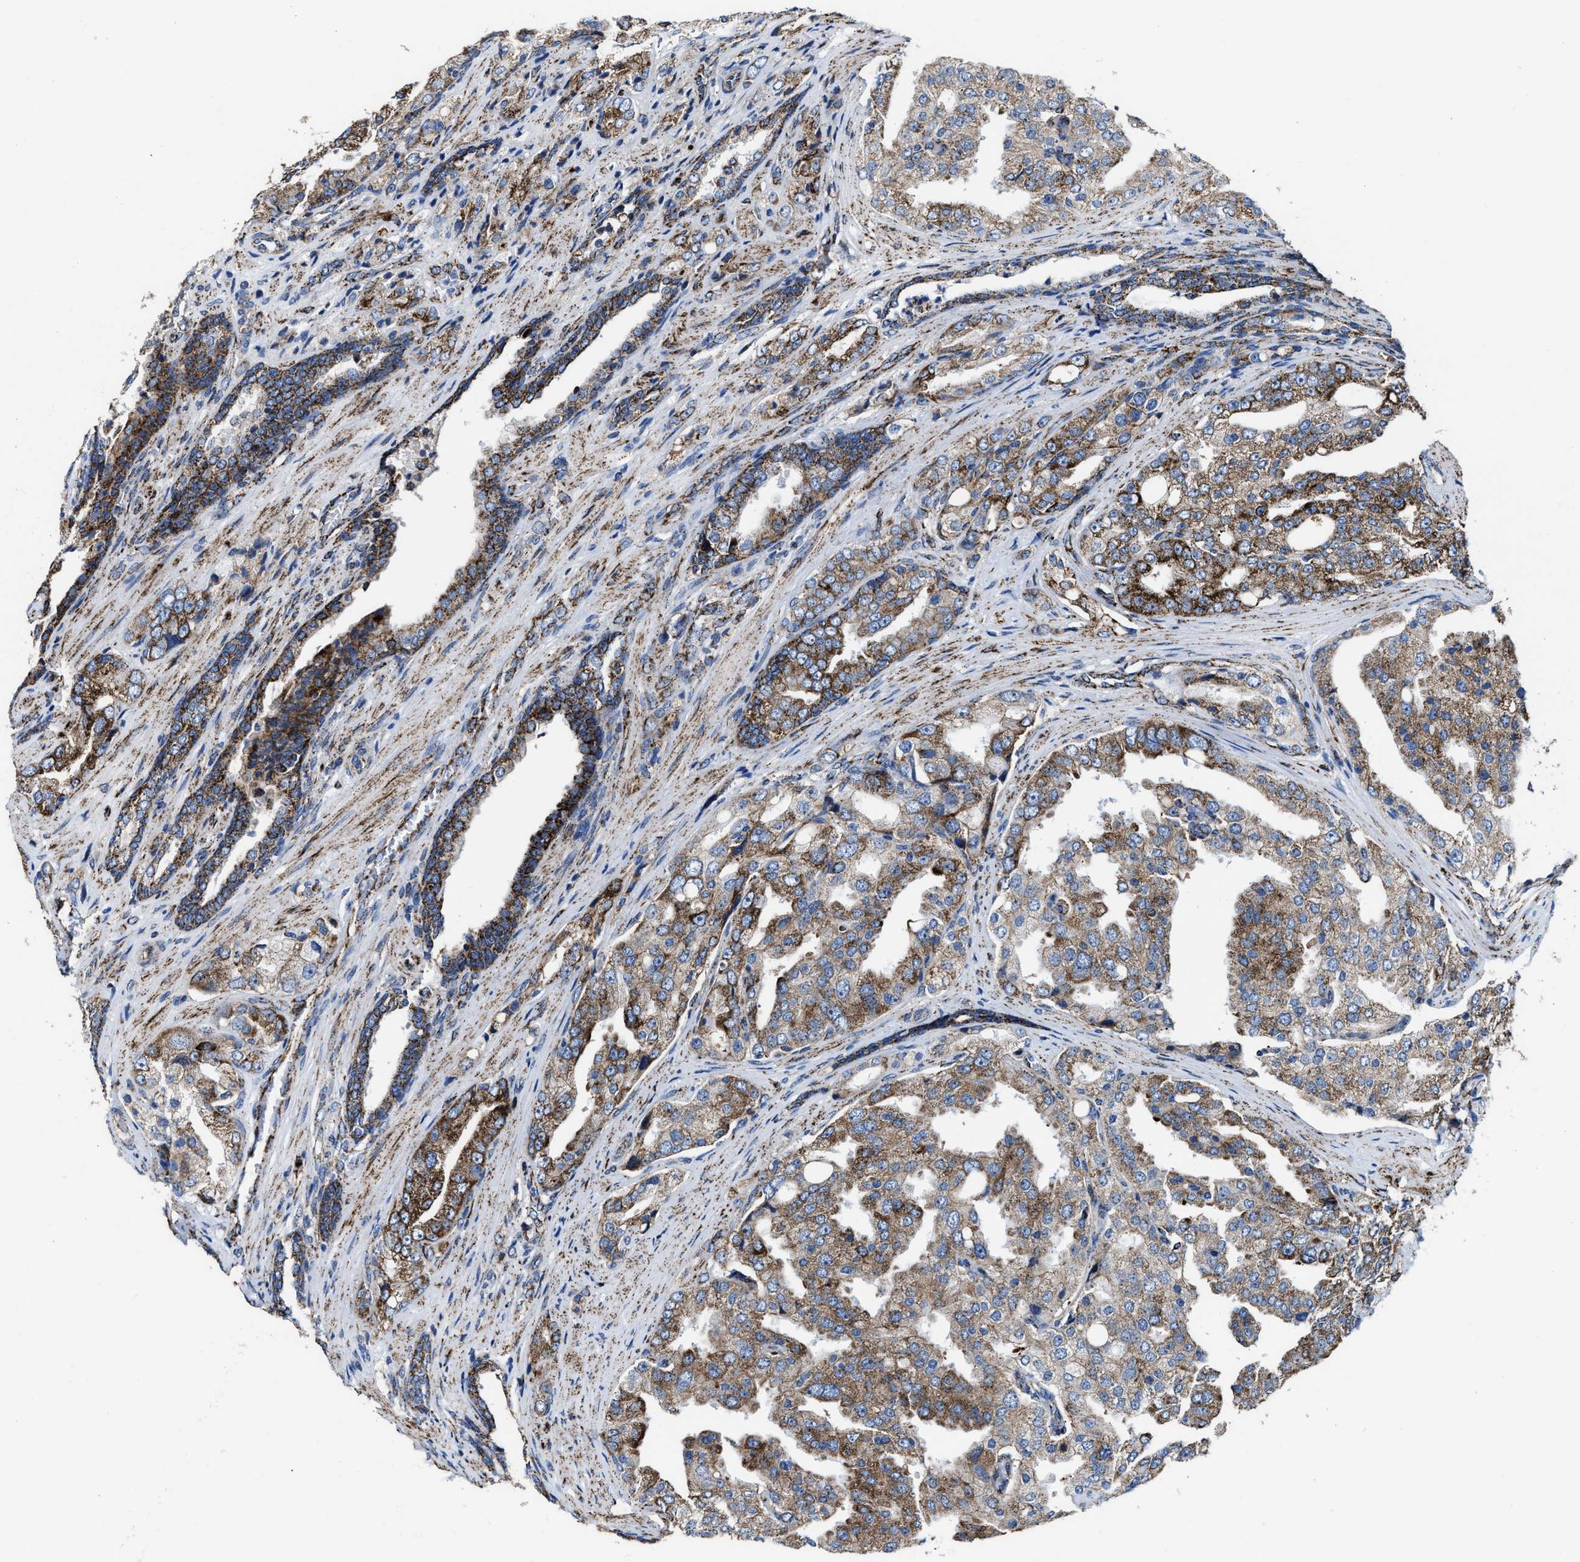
{"staining": {"intensity": "moderate", "quantity": ">75%", "location": "cytoplasmic/membranous"}, "tissue": "prostate cancer", "cell_type": "Tumor cells", "image_type": "cancer", "snomed": [{"axis": "morphology", "description": "Adenocarcinoma, High grade"}, {"axis": "topography", "description": "Prostate"}], "caption": "Protein expression analysis of human prostate cancer reveals moderate cytoplasmic/membranous staining in about >75% of tumor cells.", "gene": "ALDH1B1", "patient": {"sex": "male", "age": 50}}